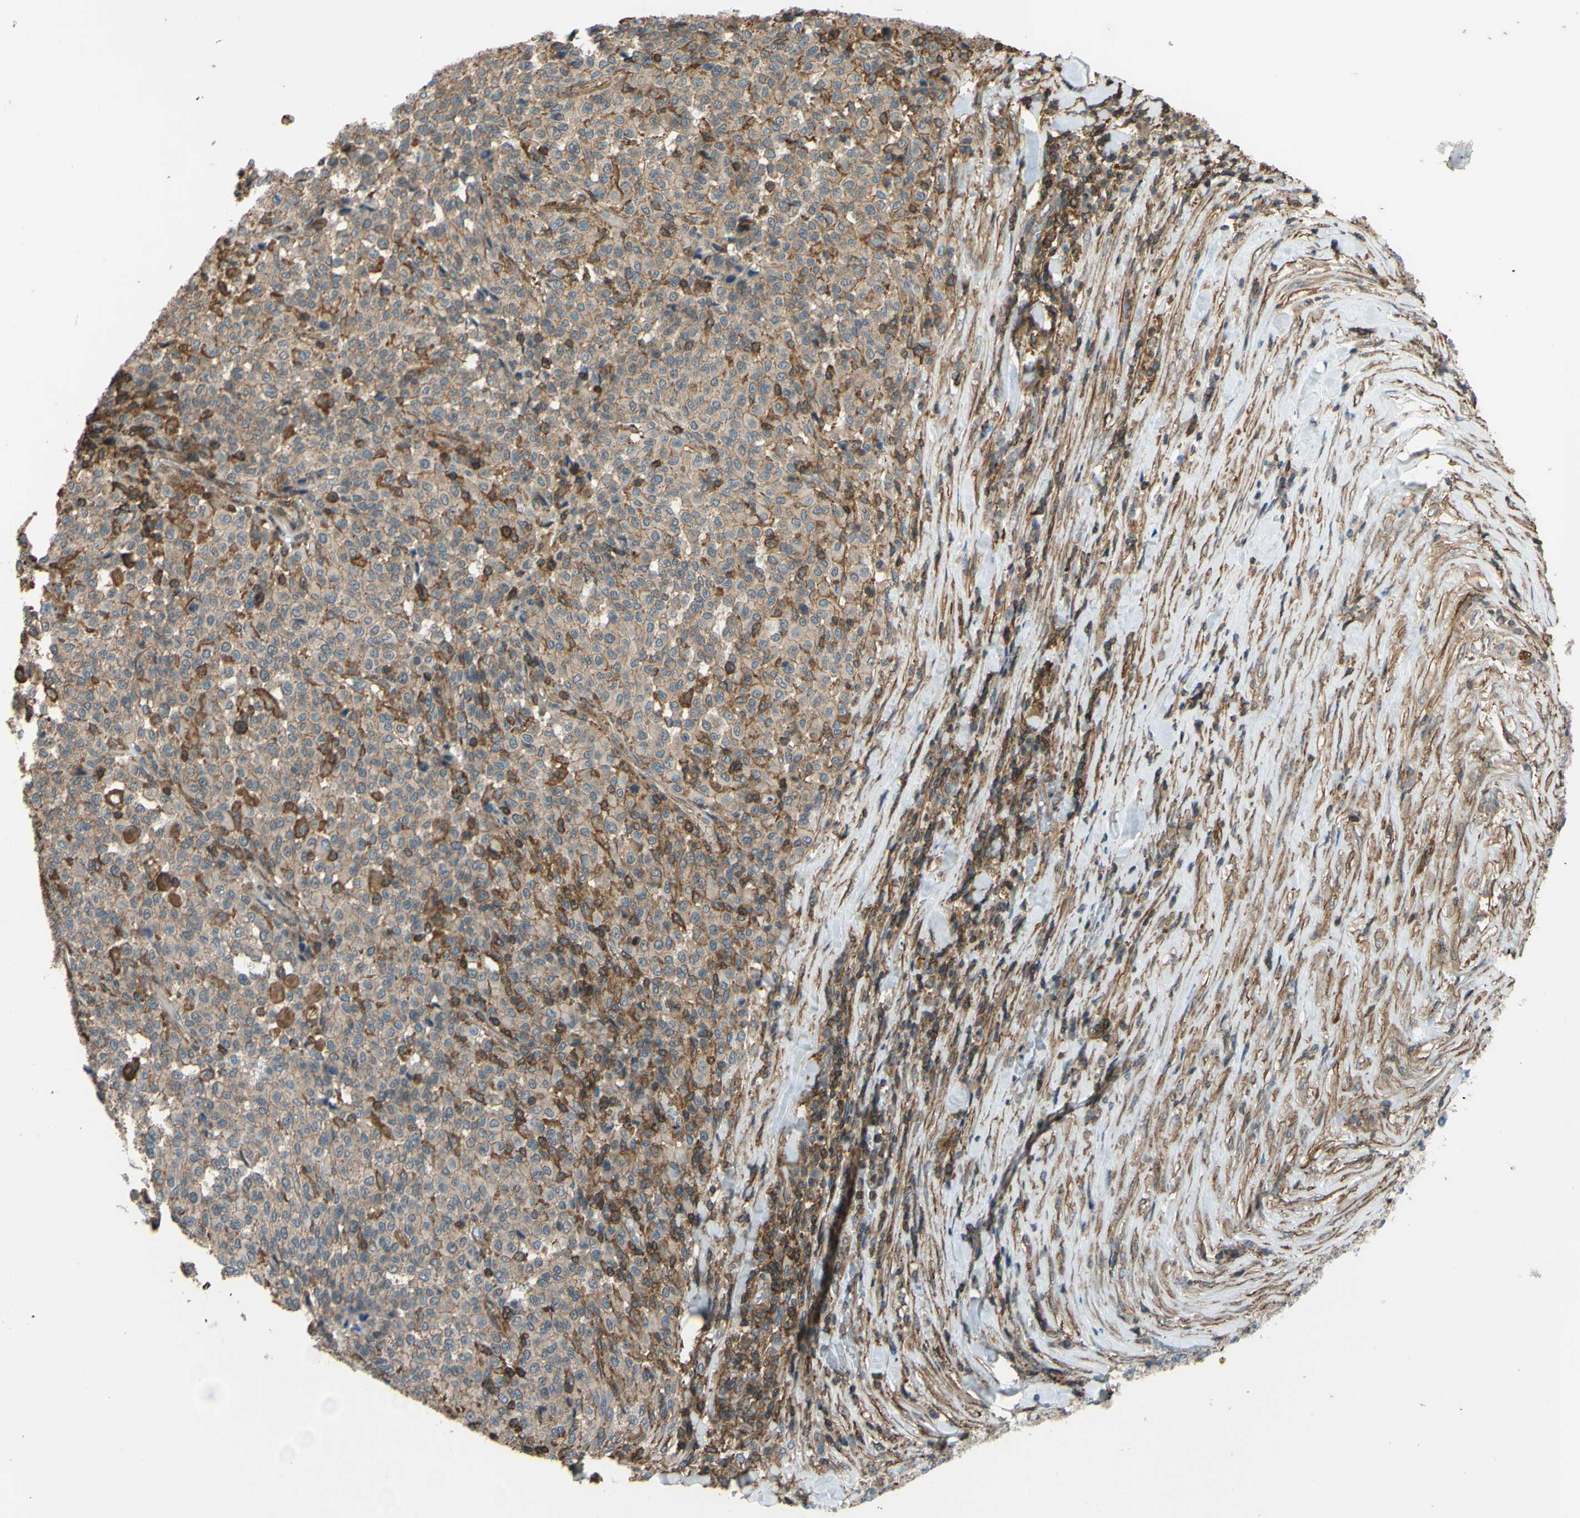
{"staining": {"intensity": "weak", "quantity": ">75%", "location": "cytoplasmic/membranous"}, "tissue": "melanoma", "cell_type": "Tumor cells", "image_type": "cancer", "snomed": [{"axis": "morphology", "description": "Malignant melanoma, Metastatic site"}, {"axis": "topography", "description": "Pancreas"}], "caption": "Malignant melanoma (metastatic site) stained for a protein reveals weak cytoplasmic/membranous positivity in tumor cells.", "gene": "ADD3", "patient": {"sex": "female", "age": 30}}